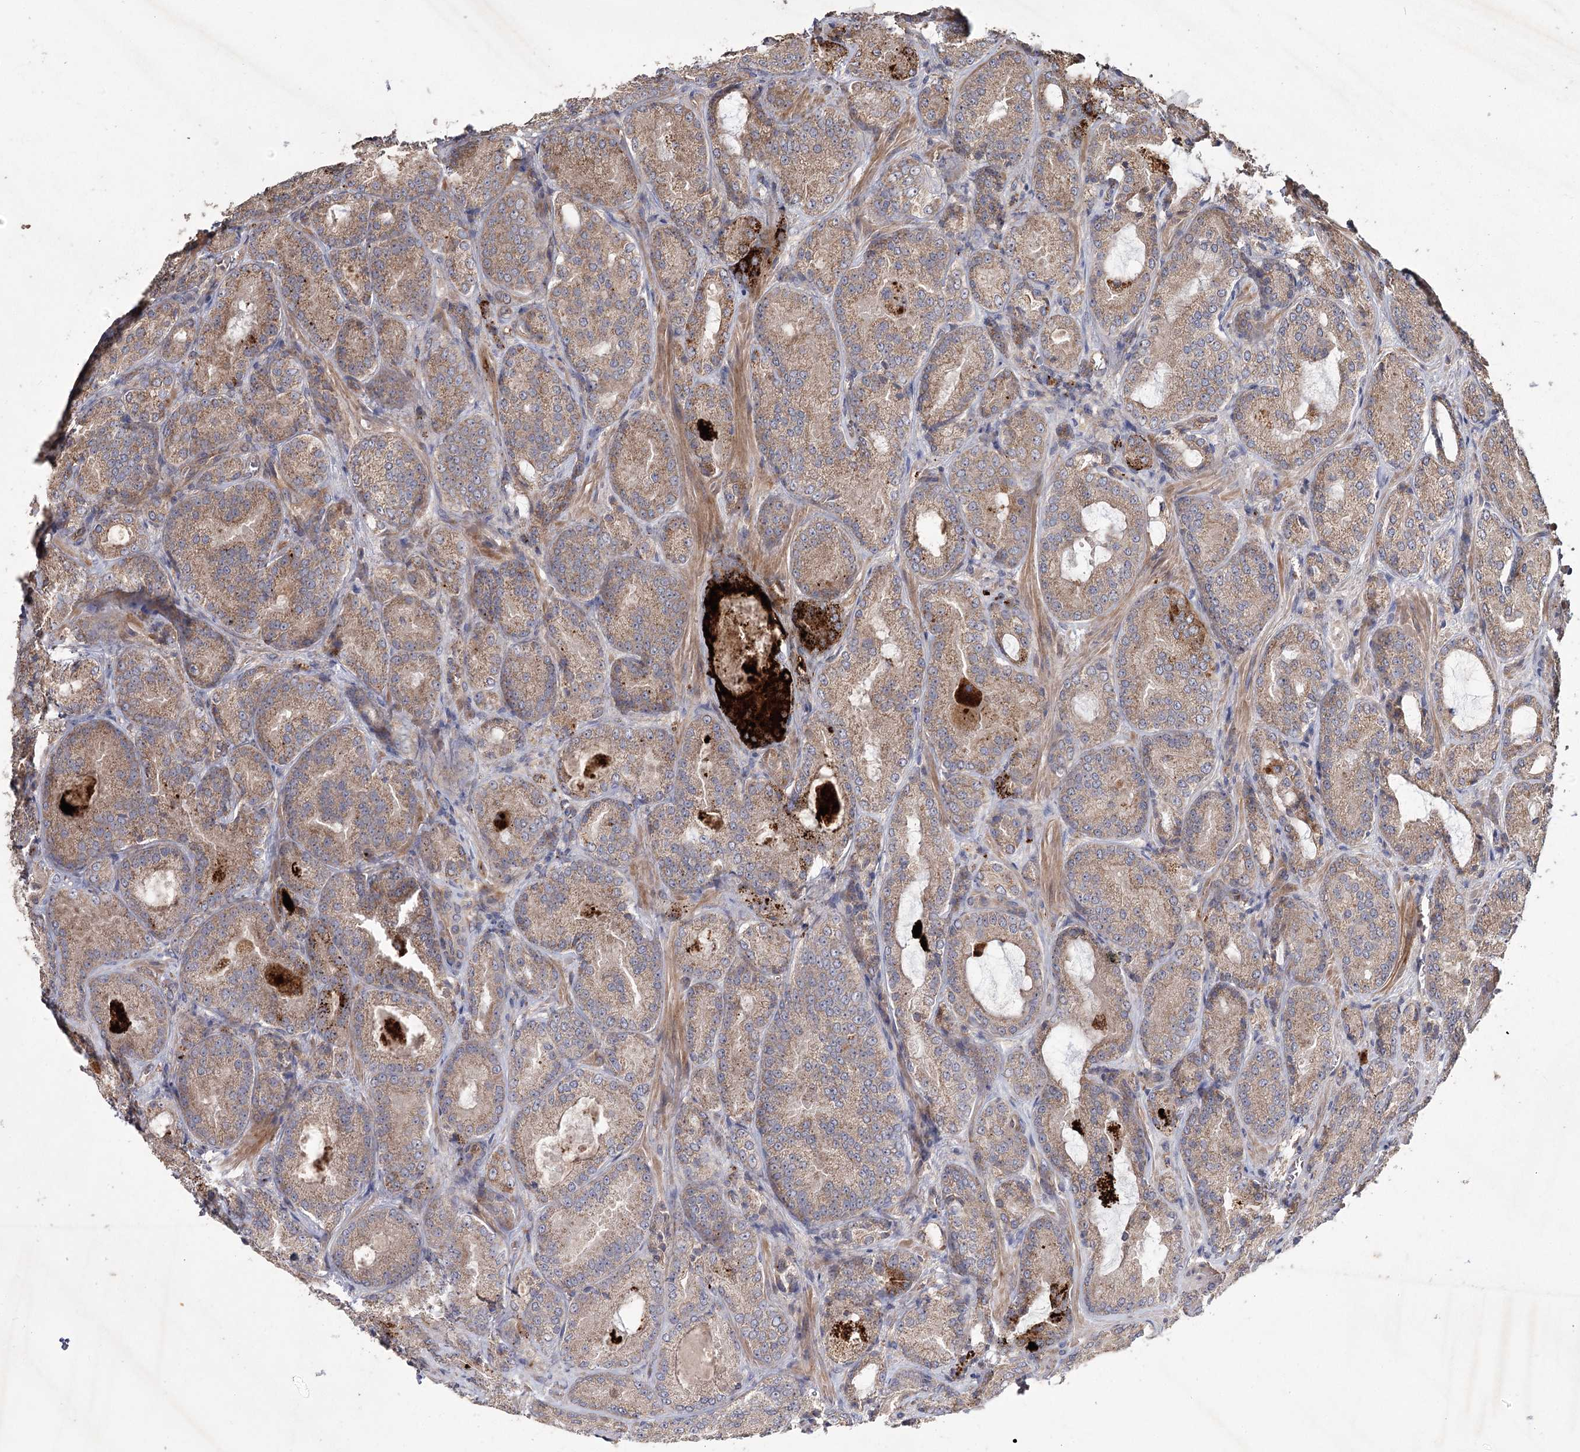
{"staining": {"intensity": "weak", "quantity": ">75%", "location": "cytoplasmic/membranous"}, "tissue": "prostate cancer", "cell_type": "Tumor cells", "image_type": "cancer", "snomed": [{"axis": "morphology", "description": "Adenocarcinoma, Low grade"}, {"axis": "topography", "description": "Prostate"}], "caption": "Prostate low-grade adenocarcinoma tissue shows weak cytoplasmic/membranous positivity in approximately >75% of tumor cells Nuclei are stained in blue.", "gene": "RIN2", "patient": {"sex": "male", "age": 74}}